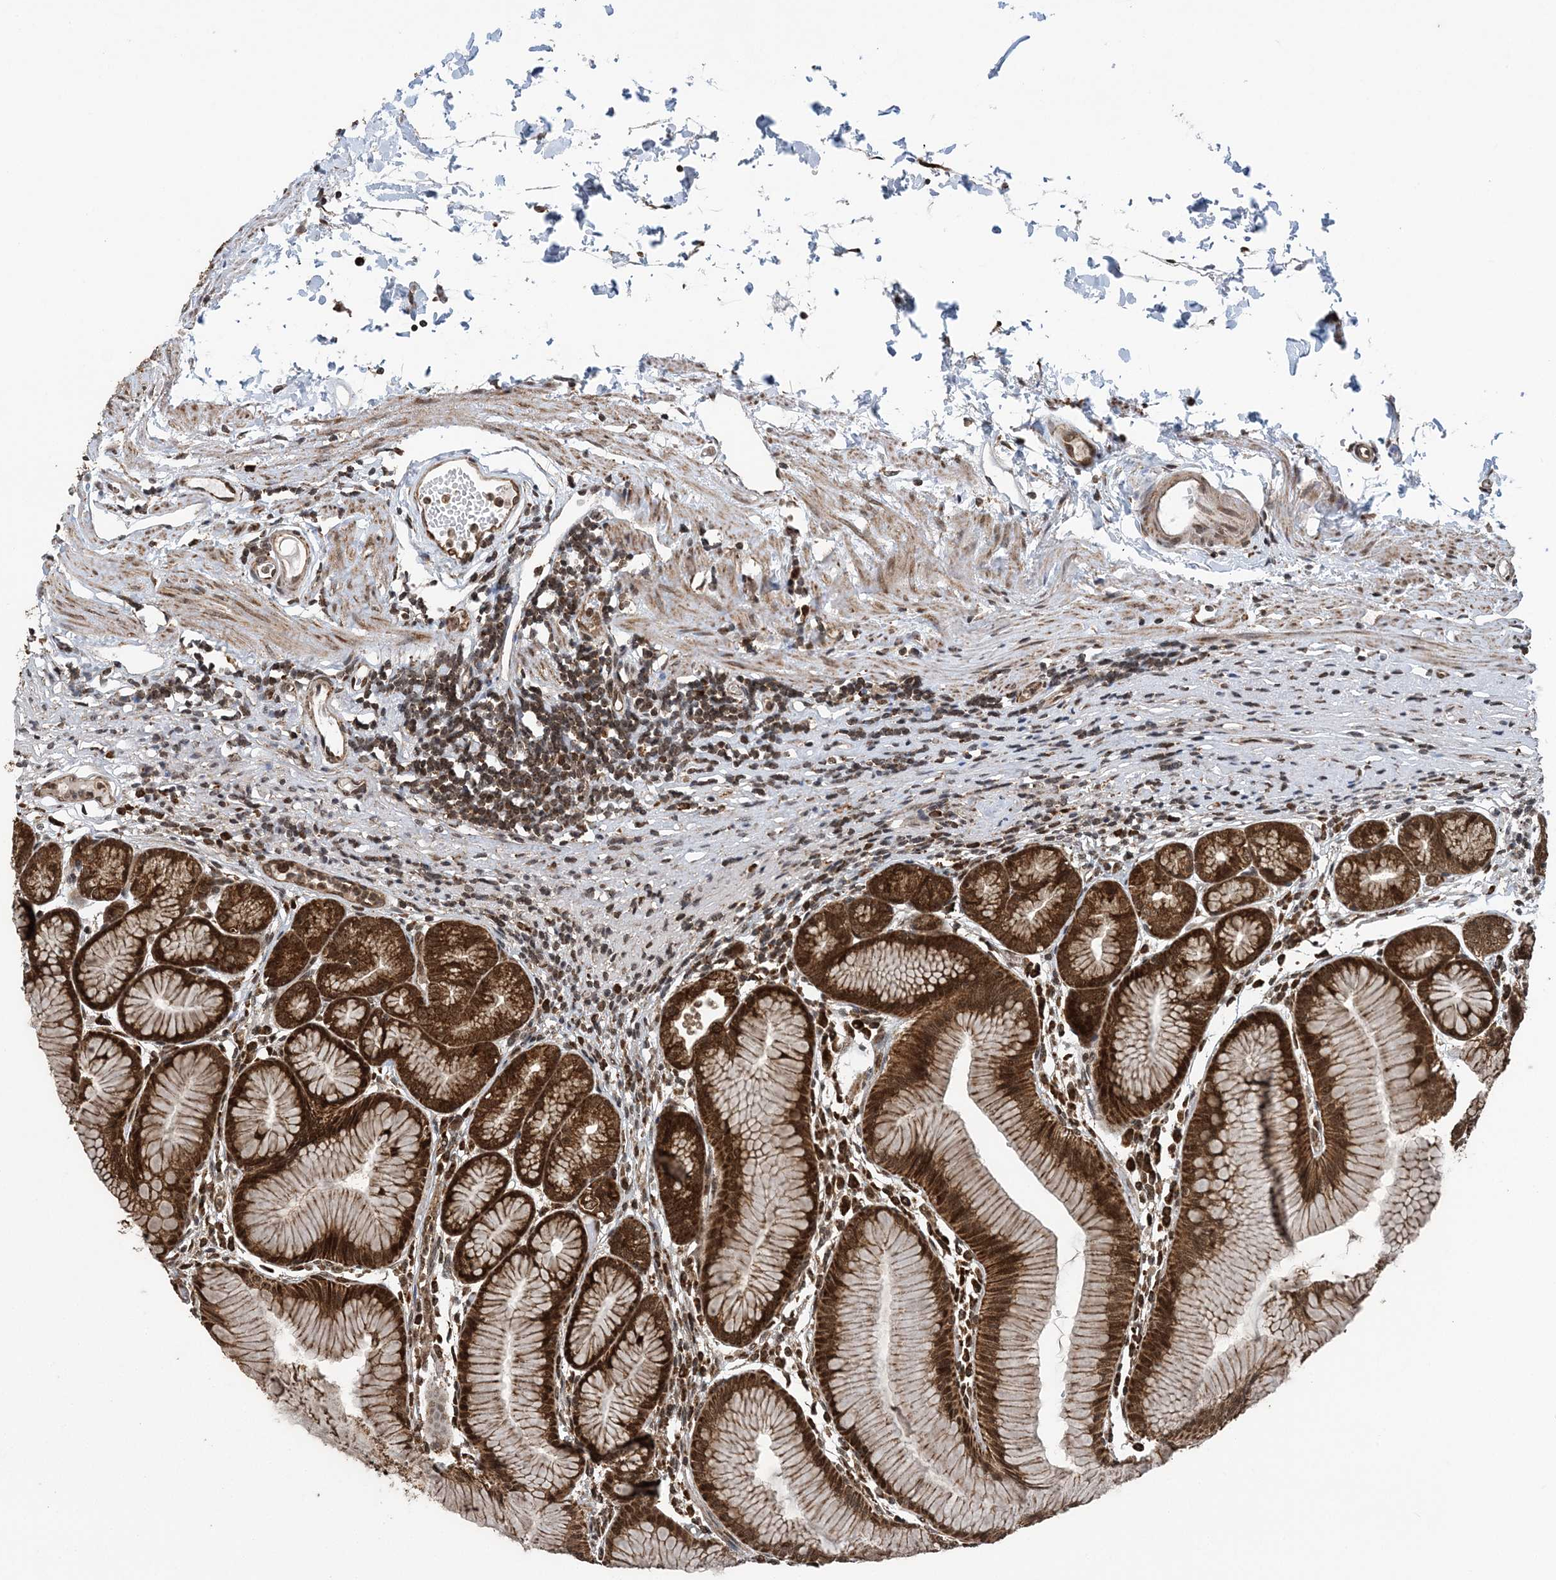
{"staining": {"intensity": "strong", "quantity": ">75%", "location": "cytoplasmic/membranous"}, "tissue": "stomach", "cell_type": "Glandular cells", "image_type": "normal", "snomed": [{"axis": "morphology", "description": "Normal tissue, NOS"}, {"axis": "topography", "description": "Stomach"}], "caption": "DAB (3,3'-diaminobenzidine) immunohistochemical staining of unremarkable stomach demonstrates strong cytoplasmic/membranous protein positivity in approximately >75% of glandular cells. (DAB (3,3'-diaminobenzidine) IHC, brown staining for protein, blue staining for nuclei).", "gene": "PCBP1", "patient": {"sex": "female", "age": 57}}